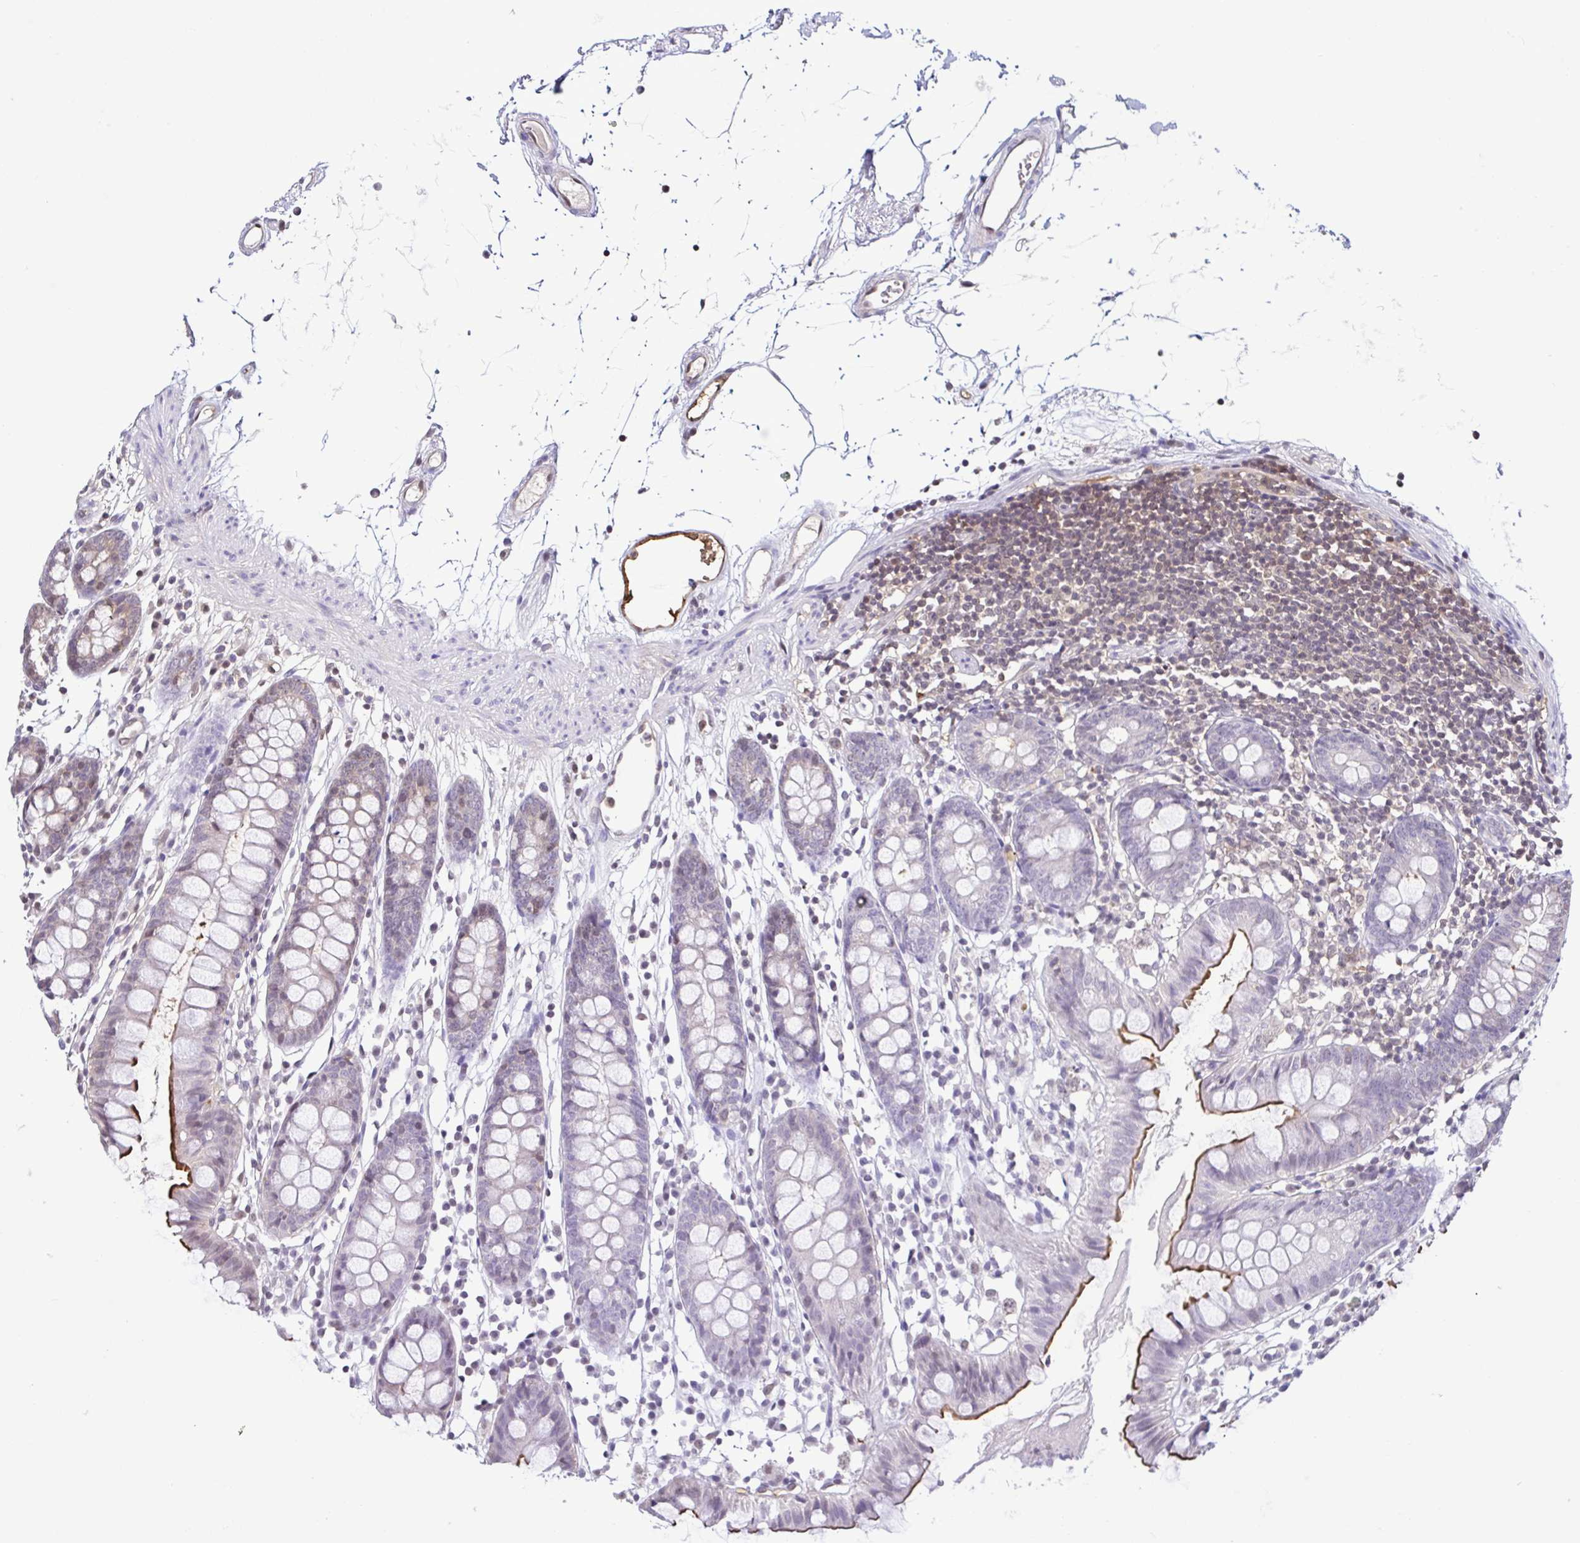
{"staining": {"intensity": "strong", "quantity": "<25%", "location": "cytoplasmic/membranous"}, "tissue": "colon", "cell_type": "Endothelial cells", "image_type": "normal", "snomed": [{"axis": "morphology", "description": "Normal tissue, NOS"}, {"axis": "topography", "description": "Colon"}], "caption": "Colon was stained to show a protein in brown. There is medium levels of strong cytoplasmic/membranous expression in approximately <25% of endothelial cells. The staining was performed using DAB (3,3'-diaminobenzidine), with brown indicating positive protein expression. Nuclei are stained blue with hematoxylin.", "gene": "PSMB9", "patient": {"sex": "female", "age": 84}}